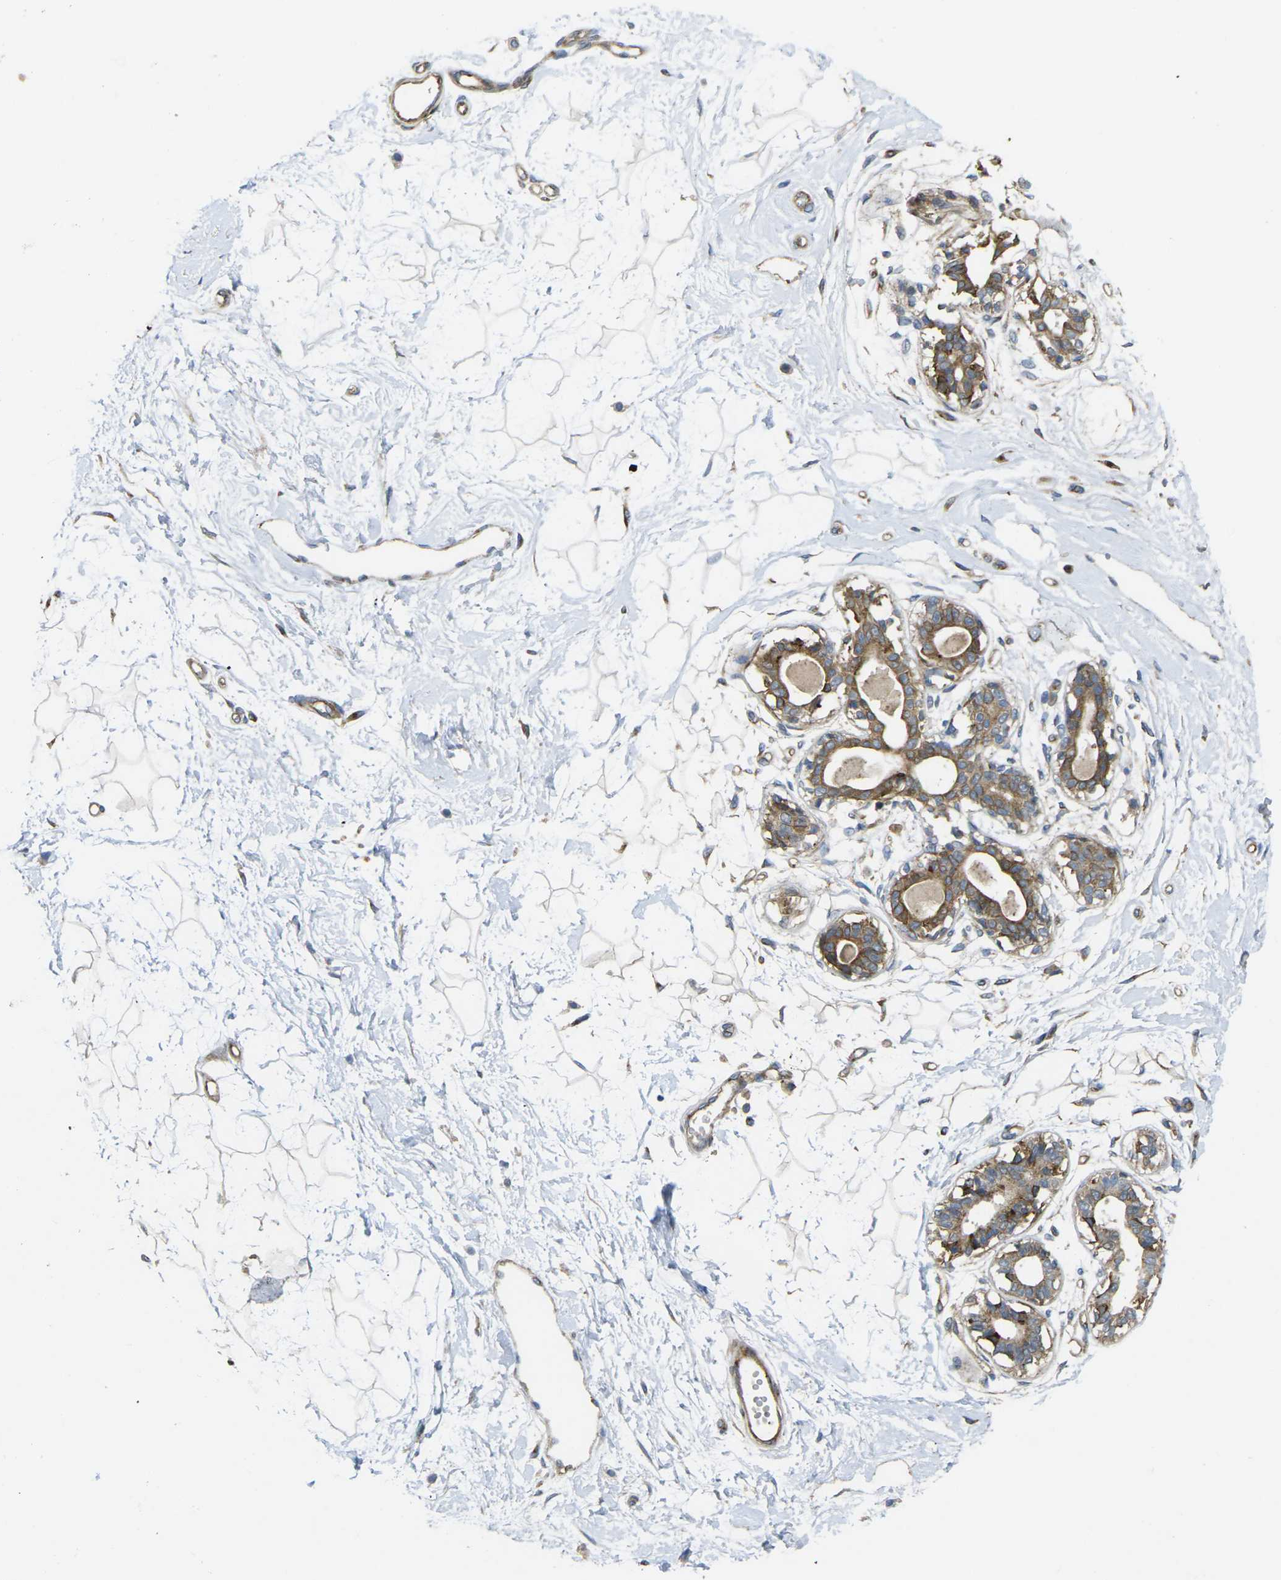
{"staining": {"intensity": "negative", "quantity": "none", "location": "none"}, "tissue": "breast", "cell_type": "Adipocytes", "image_type": "normal", "snomed": [{"axis": "morphology", "description": "Normal tissue, NOS"}, {"axis": "topography", "description": "Breast"}], "caption": "This image is of unremarkable breast stained with immunohistochemistry to label a protein in brown with the nuclei are counter-stained blue. There is no positivity in adipocytes.", "gene": "ECE1", "patient": {"sex": "female", "age": 45}}